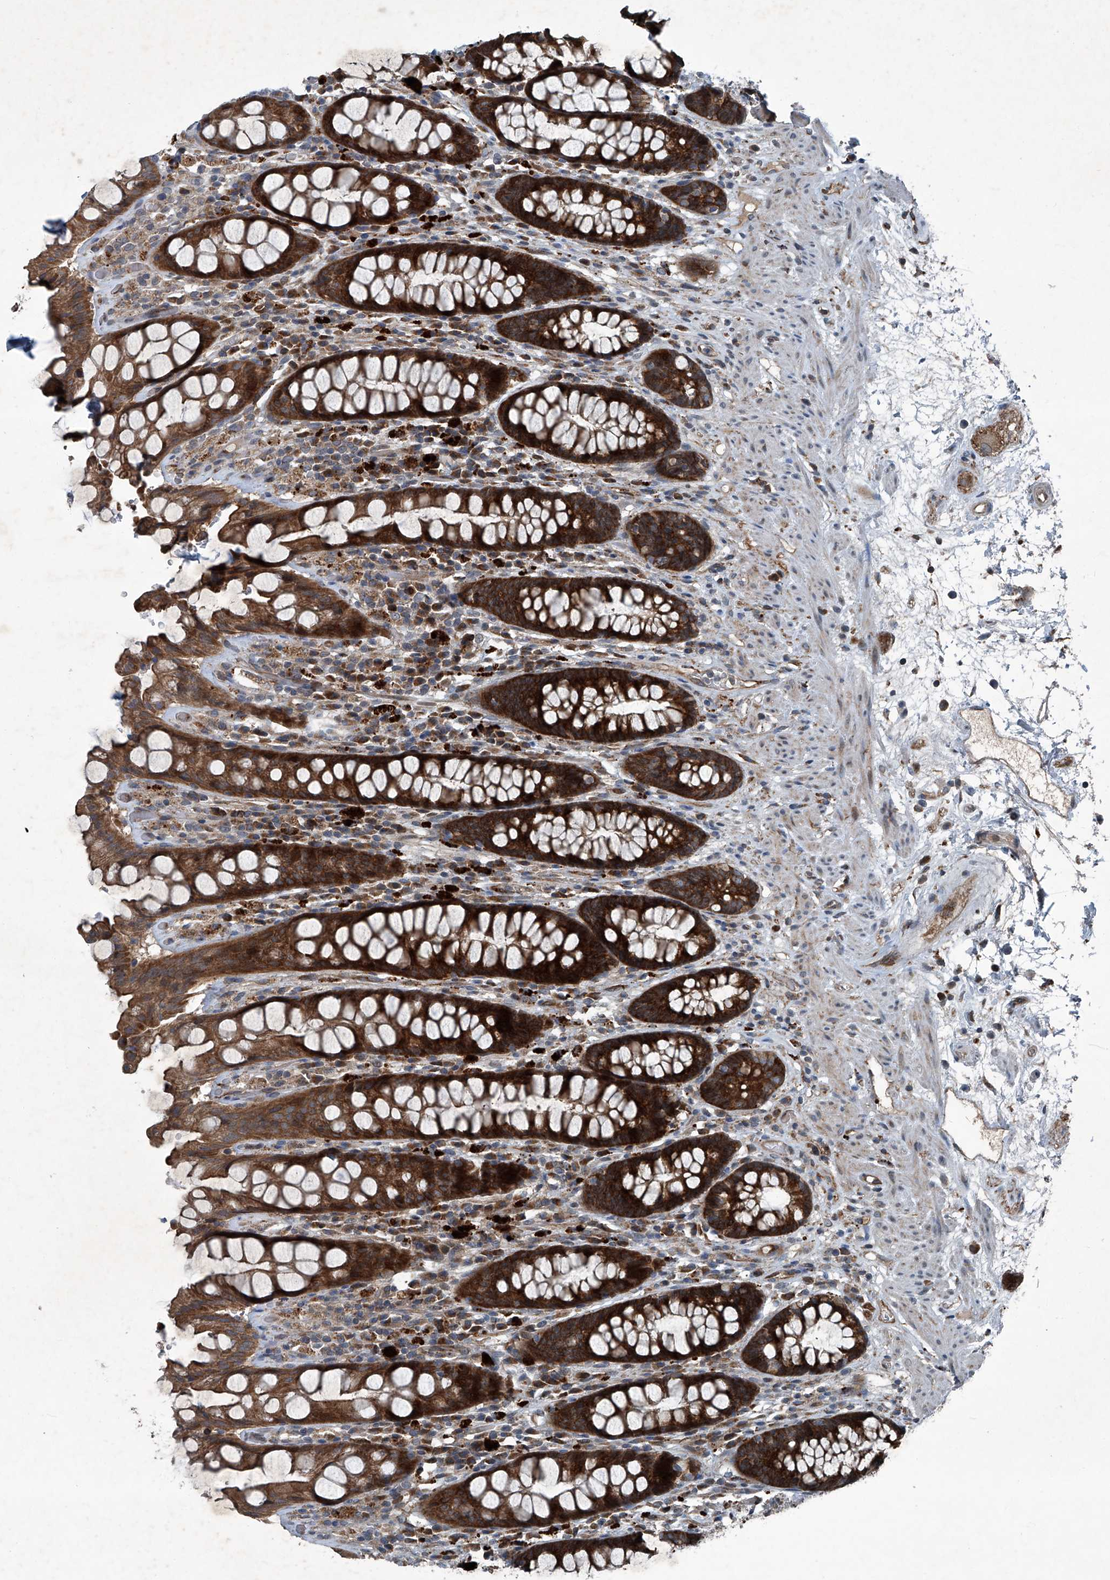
{"staining": {"intensity": "strong", "quantity": ">75%", "location": "cytoplasmic/membranous"}, "tissue": "rectum", "cell_type": "Glandular cells", "image_type": "normal", "snomed": [{"axis": "morphology", "description": "Normal tissue, NOS"}, {"axis": "topography", "description": "Rectum"}], "caption": "Protein staining by IHC shows strong cytoplasmic/membranous staining in about >75% of glandular cells in benign rectum.", "gene": "SENP2", "patient": {"sex": "male", "age": 64}}